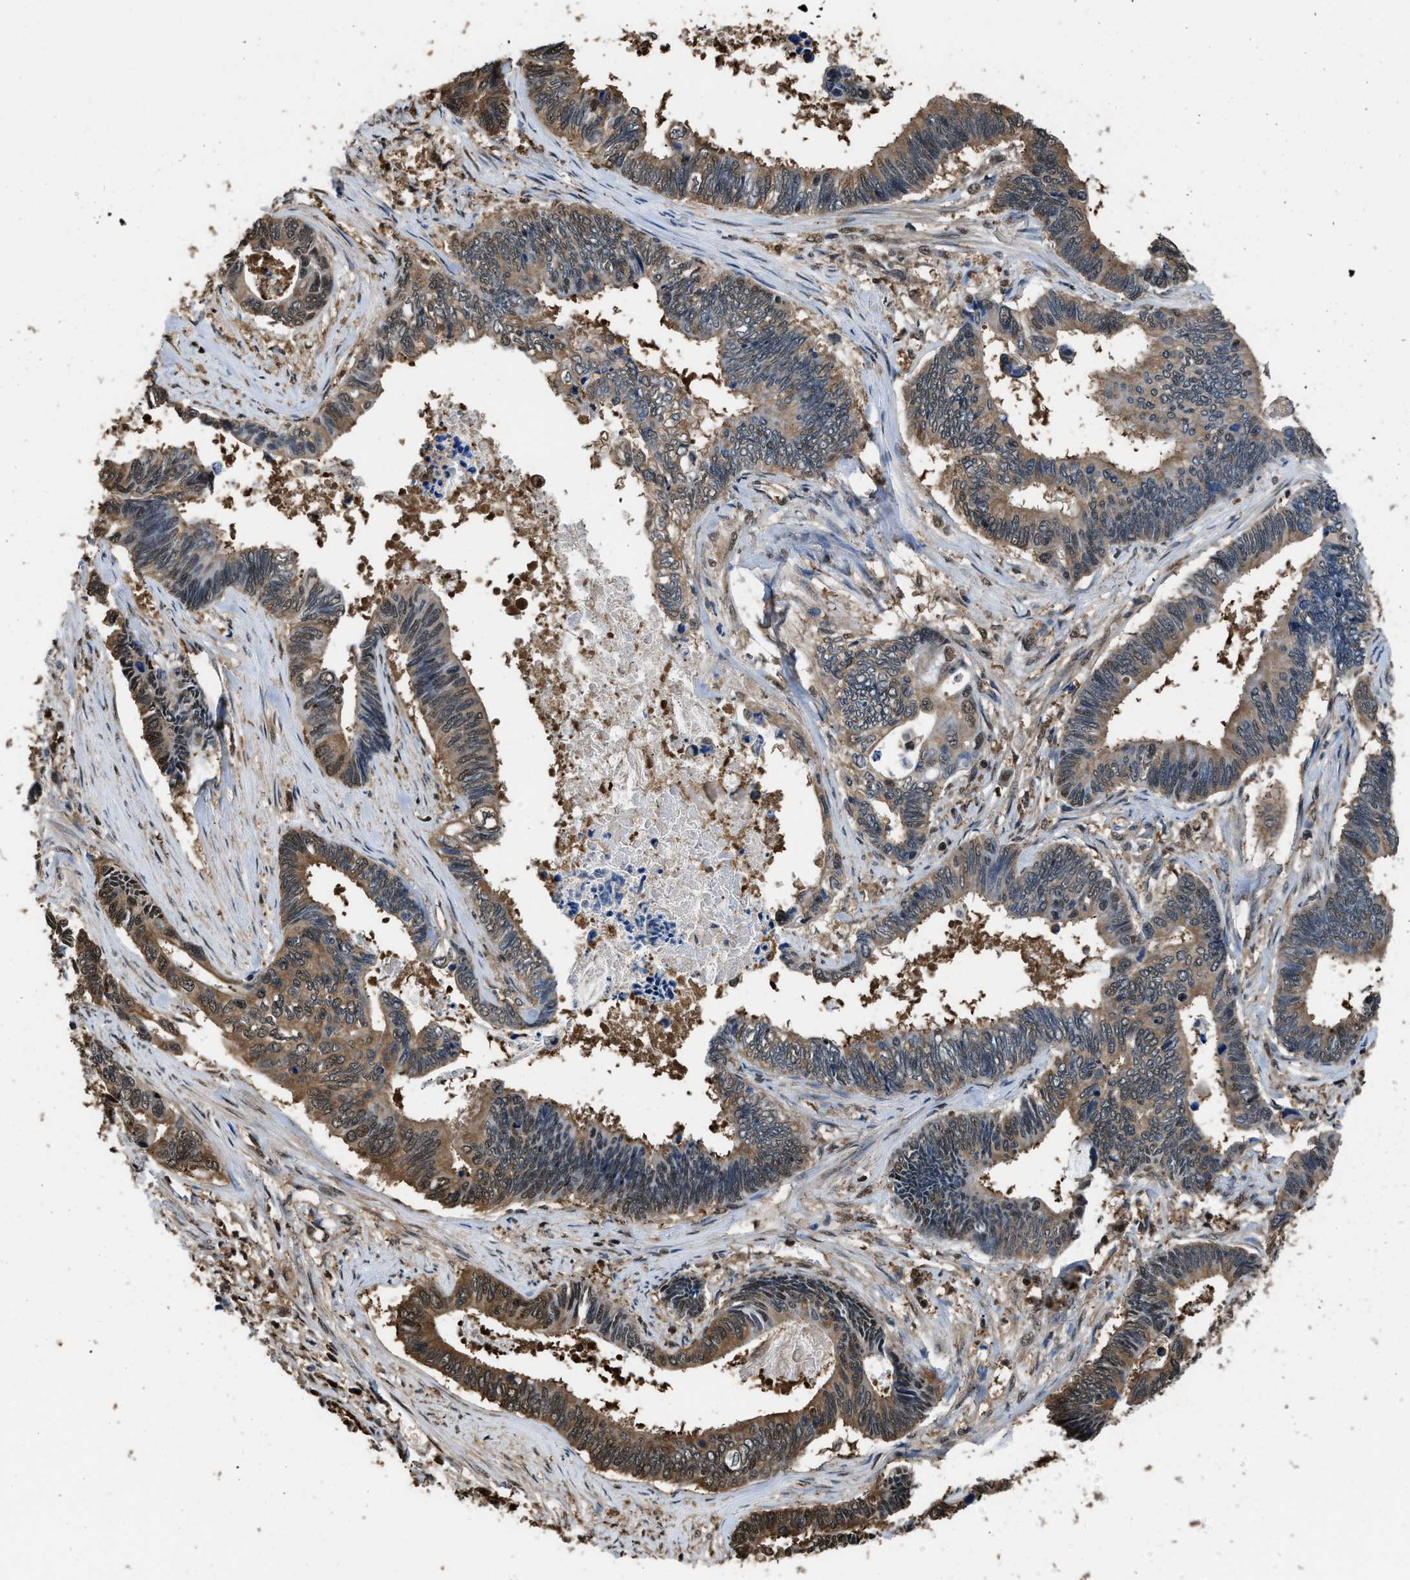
{"staining": {"intensity": "moderate", "quantity": ">75%", "location": "cytoplasmic/membranous,nuclear"}, "tissue": "pancreatic cancer", "cell_type": "Tumor cells", "image_type": "cancer", "snomed": [{"axis": "morphology", "description": "Adenocarcinoma, NOS"}, {"axis": "topography", "description": "Pancreas"}], "caption": "An immunohistochemistry image of tumor tissue is shown. Protein staining in brown shows moderate cytoplasmic/membranous and nuclear positivity in pancreatic cancer (adenocarcinoma) within tumor cells.", "gene": "FNTA", "patient": {"sex": "female", "age": 70}}